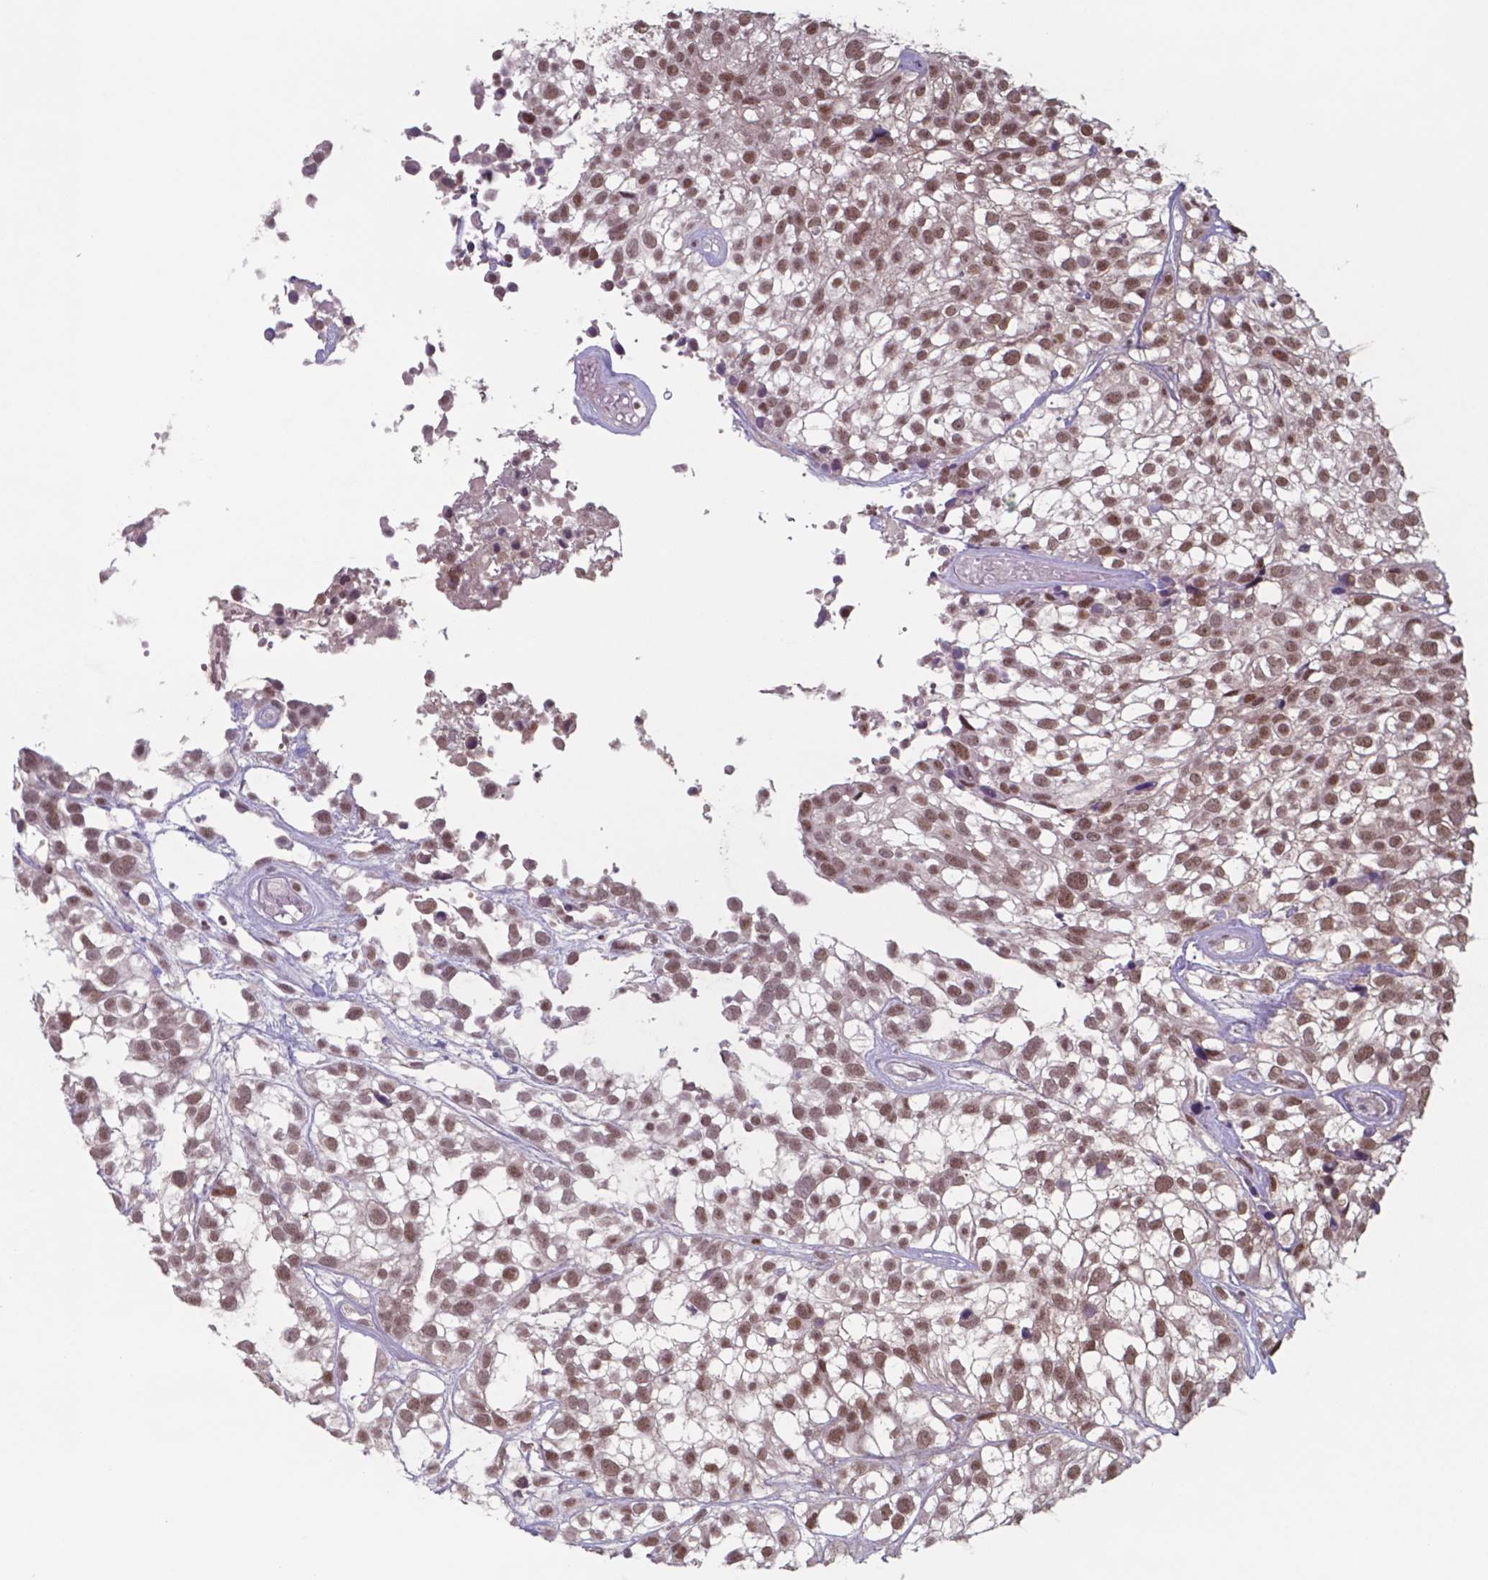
{"staining": {"intensity": "moderate", "quantity": ">75%", "location": "nuclear"}, "tissue": "urothelial cancer", "cell_type": "Tumor cells", "image_type": "cancer", "snomed": [{"axis": "morphology", "description": "Urothelial carcinoma, High grade"}, {"axis": "topography", "description": "Urinary bladder"}], "caption": "Human high-grade urothelial carcinoma stained with a protein marker demonstrates moderate staining in tumor cells.", "gene": "UBA1", "patient": {"sex": "male", "age": 56}}